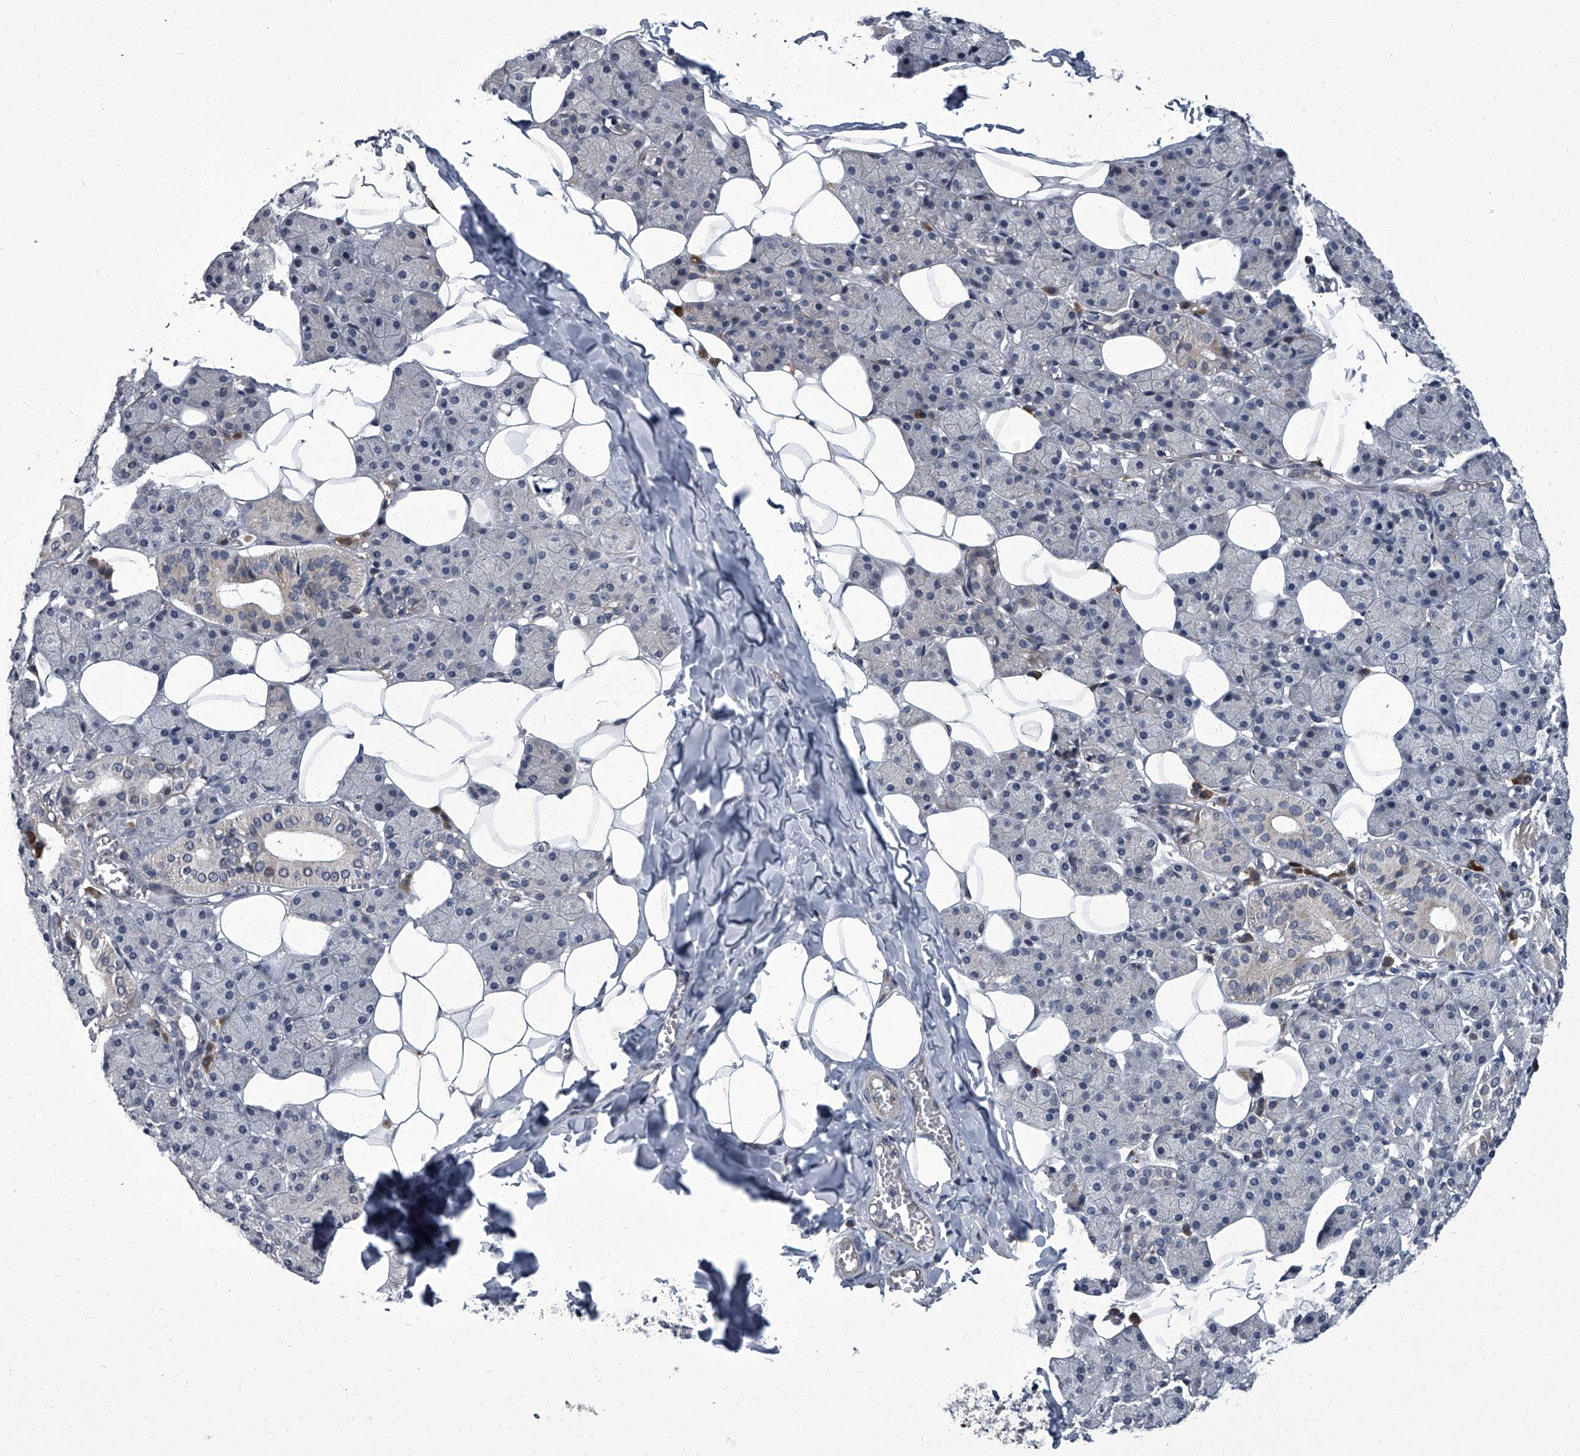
{"staining": {"intensity": "negative", "quantity": "none", "location": "none"}, "tissue": "salivary gland", "cell_type": "Glandular cells", "image_type": "normal", "snomed": [{"axis": "morphology", "description": "Normal tissue, NOS"}, {"axis": "topography", "description": "Salivary gland"}], "caption": "The micrograph reveals no staining of glandular cells in normal salivary gland. The staining was performed using DAB (3,3'-diaminobenzidine) to visualize the protein expression in brown, while the nuclei were stained in blue with hematoxylin (Magnification: 20x).", "gene": "ZNF274", "patient": {"sex": "female", "age": 33}}